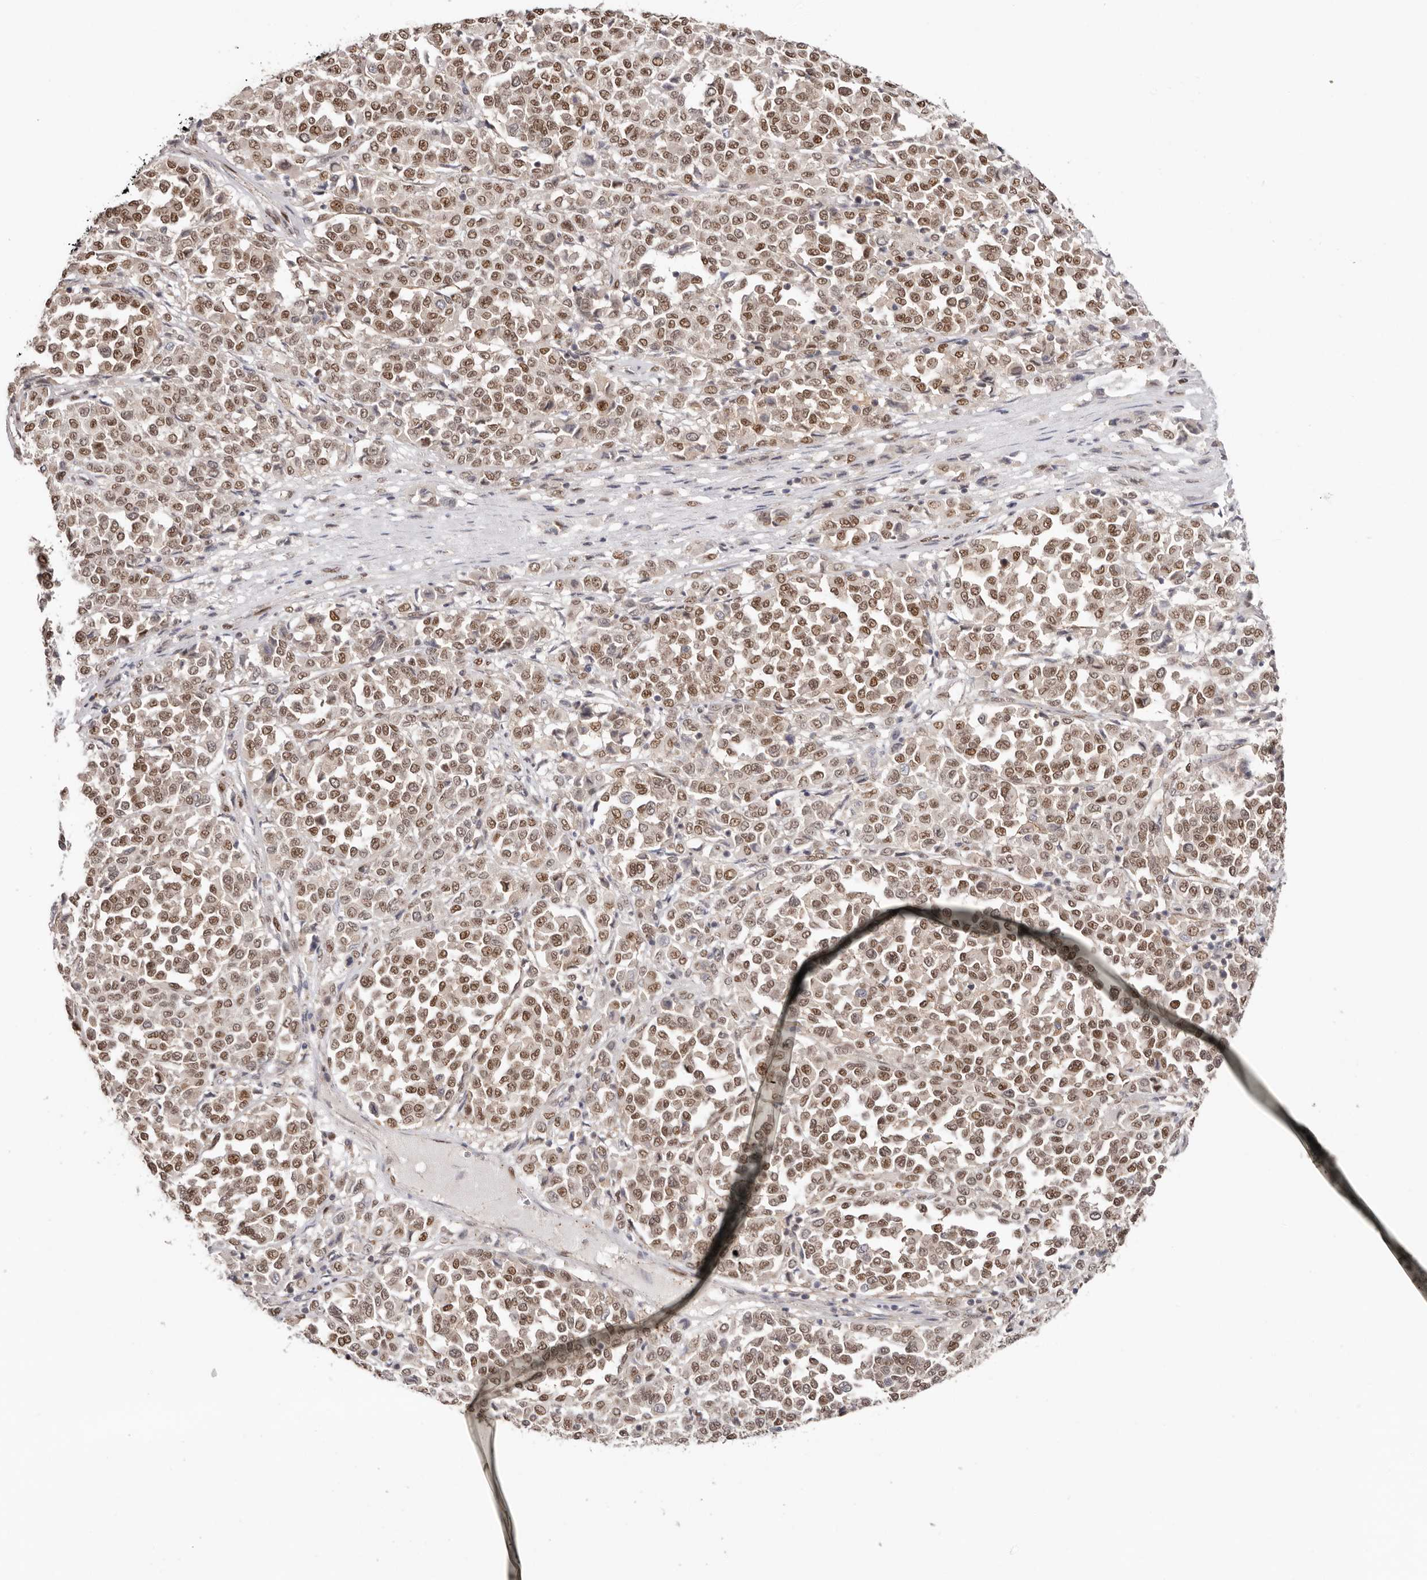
{"staining": {"intensity": "moderate", "quantity": ">75%", "location": "nuclear"}, "tissue": "melanoma", "cell_type": "Tumor cells", "image_type": "cancer", "snomed": [{"axis": "morphology", "description": "Malignant melanoma, Metastatic site"}, {"axis": "topography", "description": "Pancreas"}], "caption": "Brown immunohistochemical staining in human malignant melanoma (metastatic site) demonstrates moderate nuclear positivity in about >75% of tumor cells.", "gene": "SMAD7", "patient": {"sex": "female", "age": 30}}